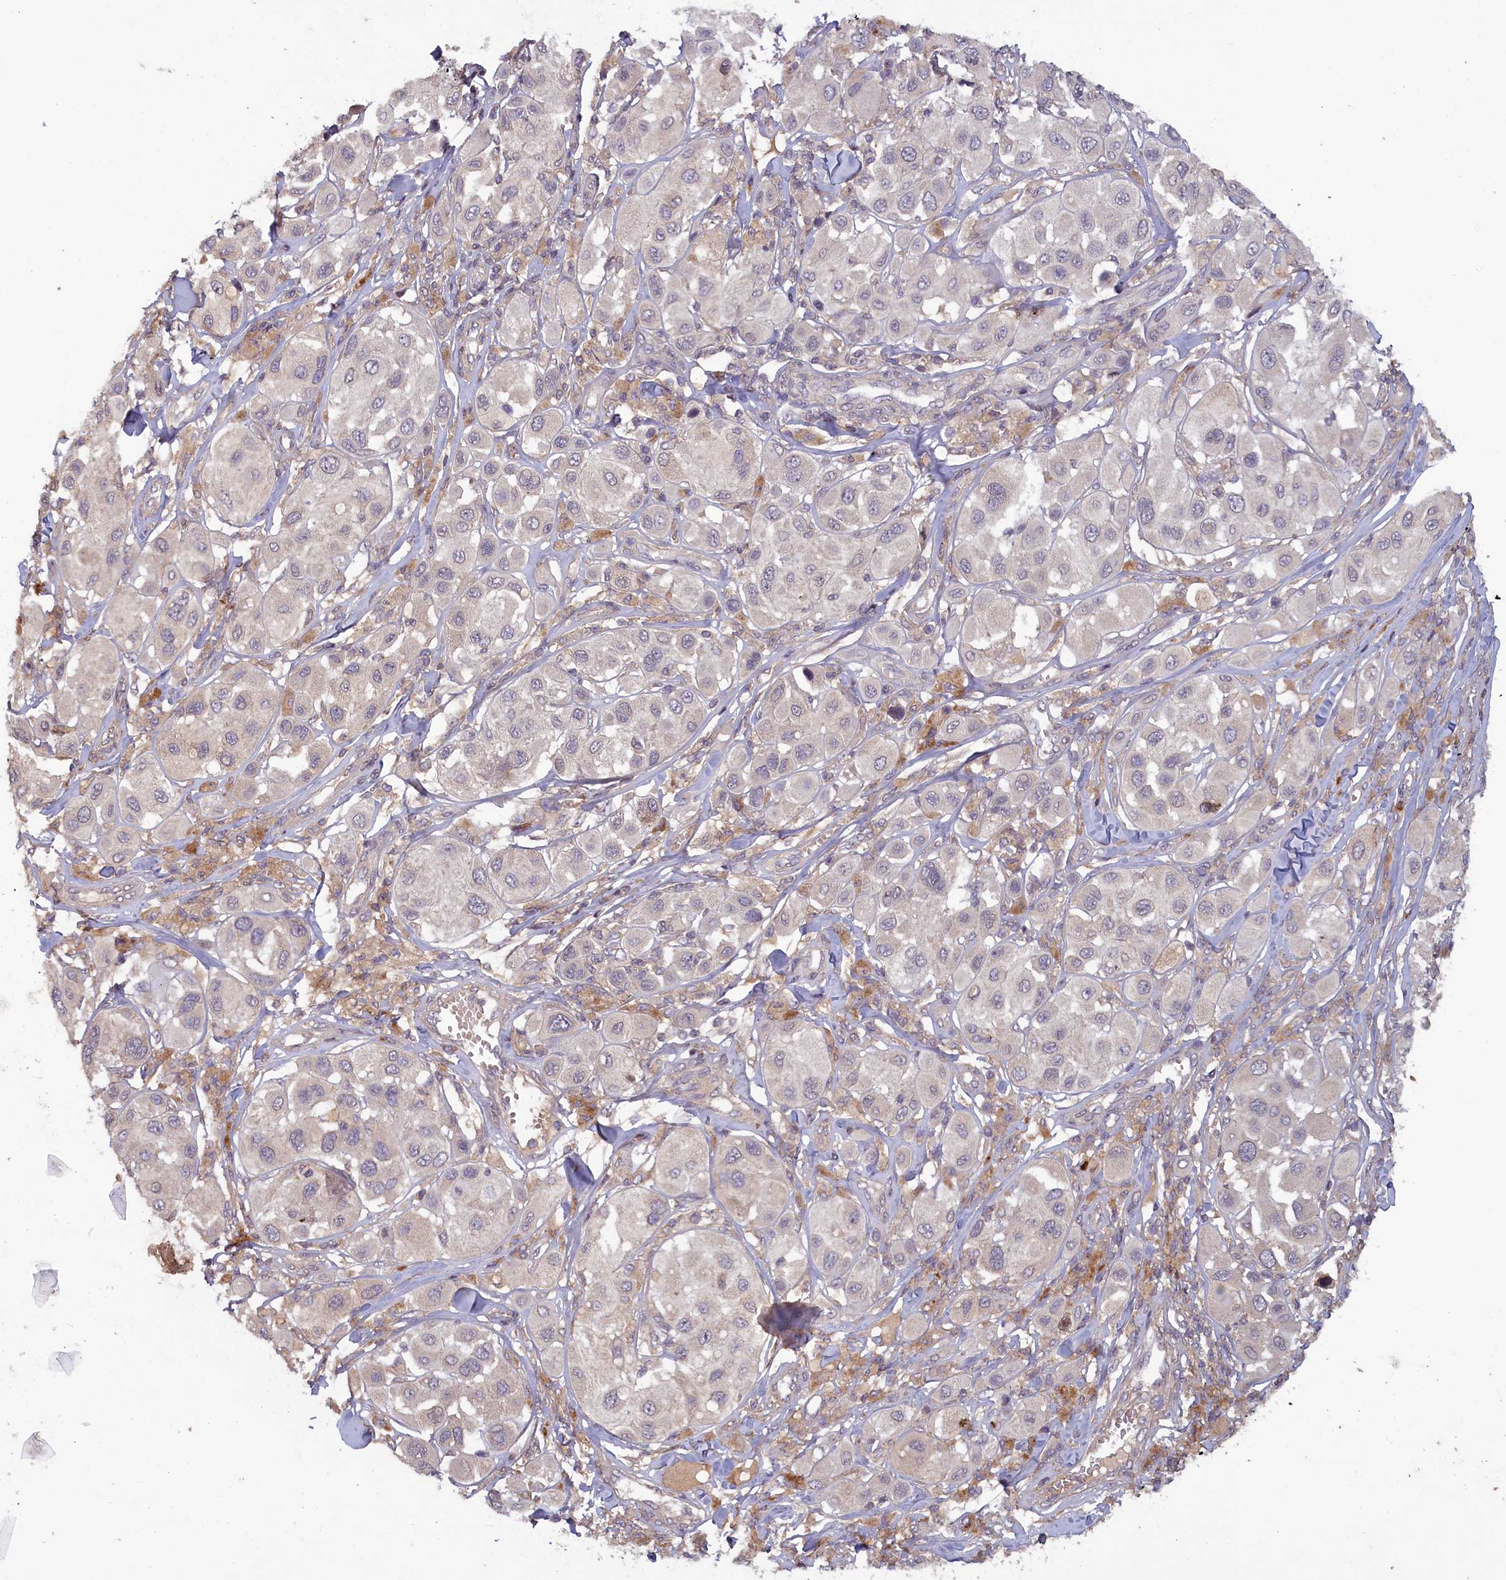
{"staining": {"intensity": "negative", "quantity": "none", "location": "none"}, "tissue": "melanoma", "cell_type": "Tumor cells", "image_type": "cancer", "snomed": [{"axis": "morphology", "description": "Malignant melanoma, Metastatic site"}, {"axis": "topography", "description": "Skin"}], "caption": "The photomicrograph shows no significant expression in tumor cells of melanoma.", "gene": "NUDT6", "patient": {"sex": "male", "age": 41}}